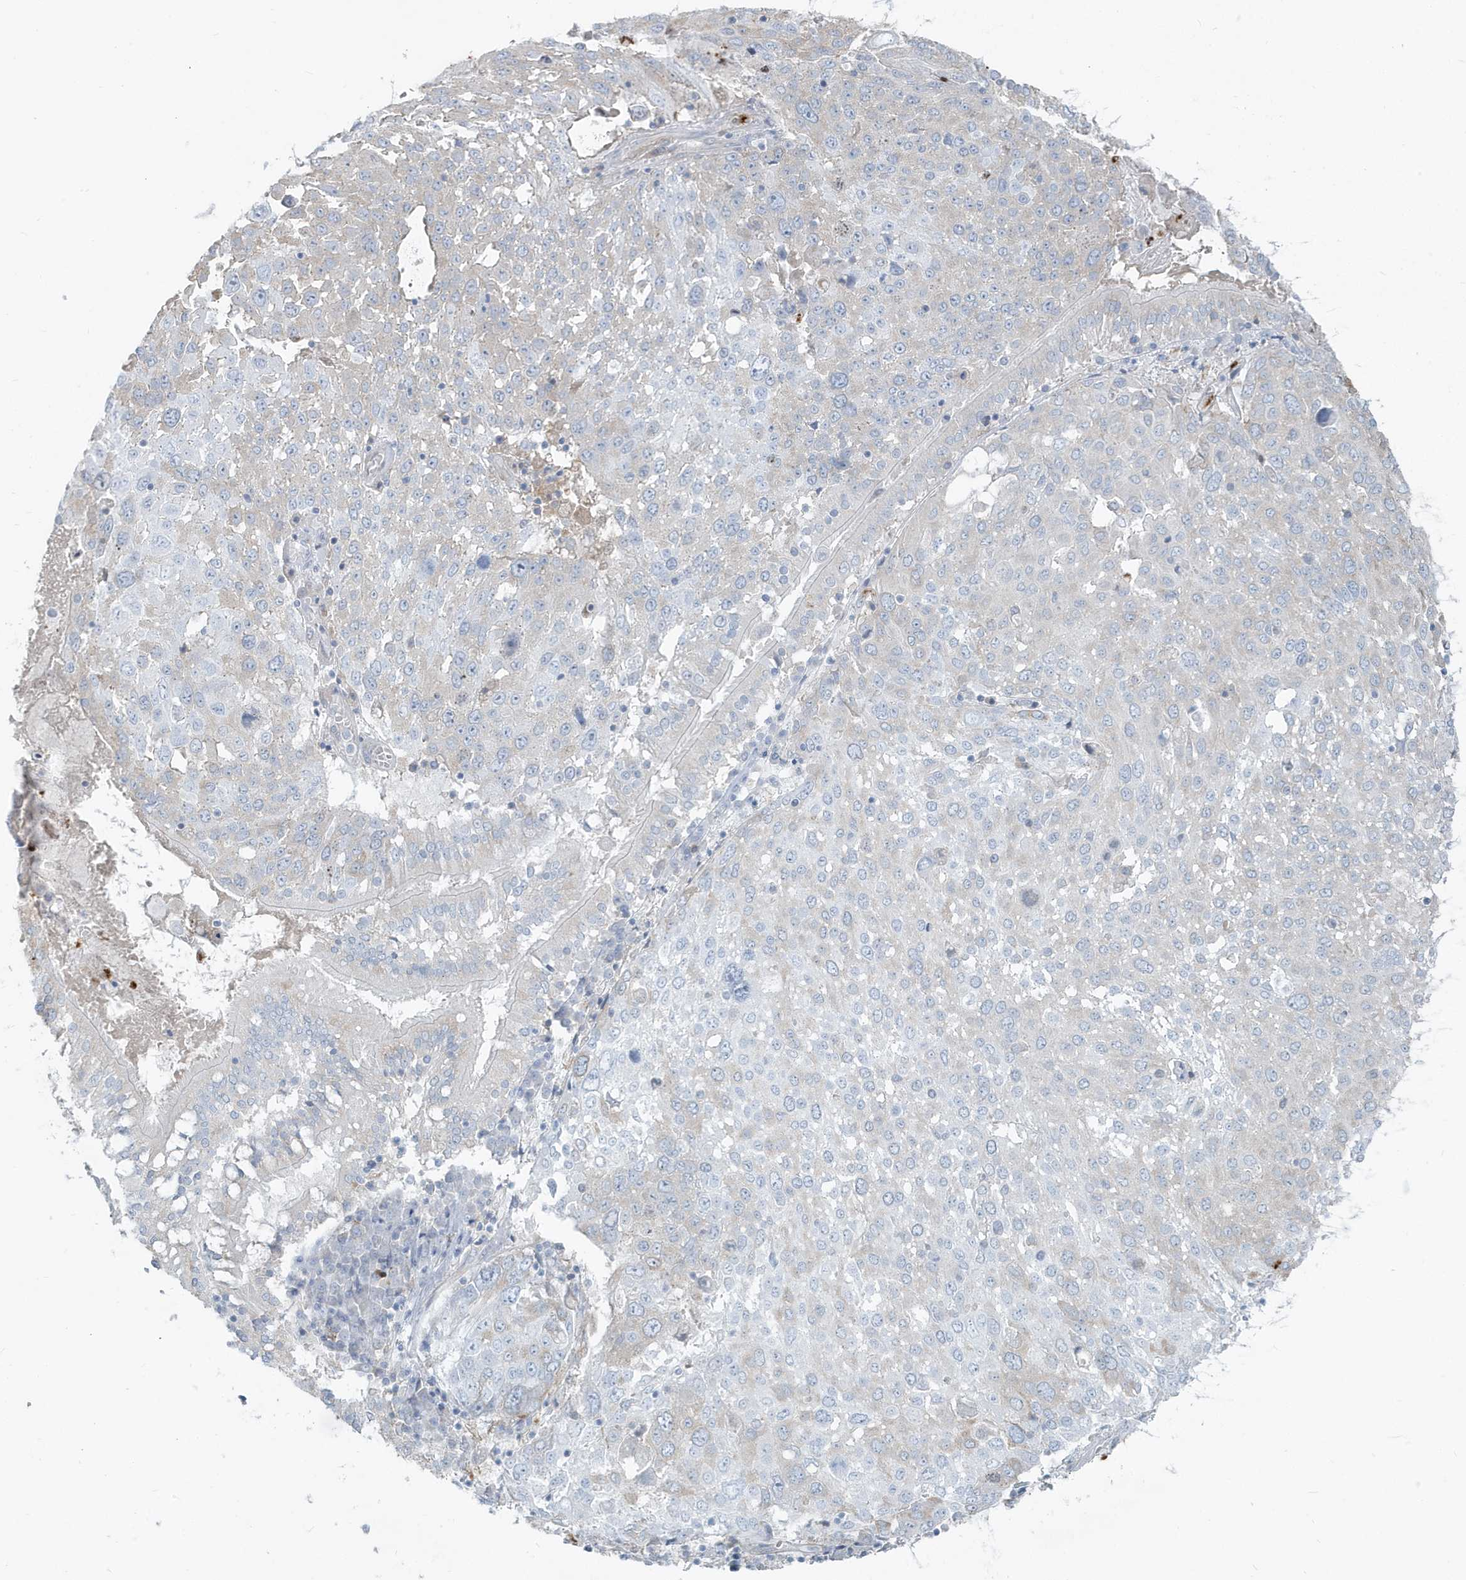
{"staining": {"intensity": "negative", "quantity": "none", "location": "none"}, "tissue": "lung cancer", "cell_type": "Tumor cells", "image_type": "cancer", "snomed": [{"axis": "morphology", "description": "Squamous cell carcinoma, NOS"}, {"axis": "topography", "description": "Lung"}], "caption": "High magnification brightfield microscopy of lung squamous cell carcinoma stained with DAB (brown) and counterstained with hematoxylin (blue): tumor cells show no significant staining. (IHC, brightfield microscopy, high magnification).", "gene": "CCNJ", "patient": {"sex": "male", "age": 65}}